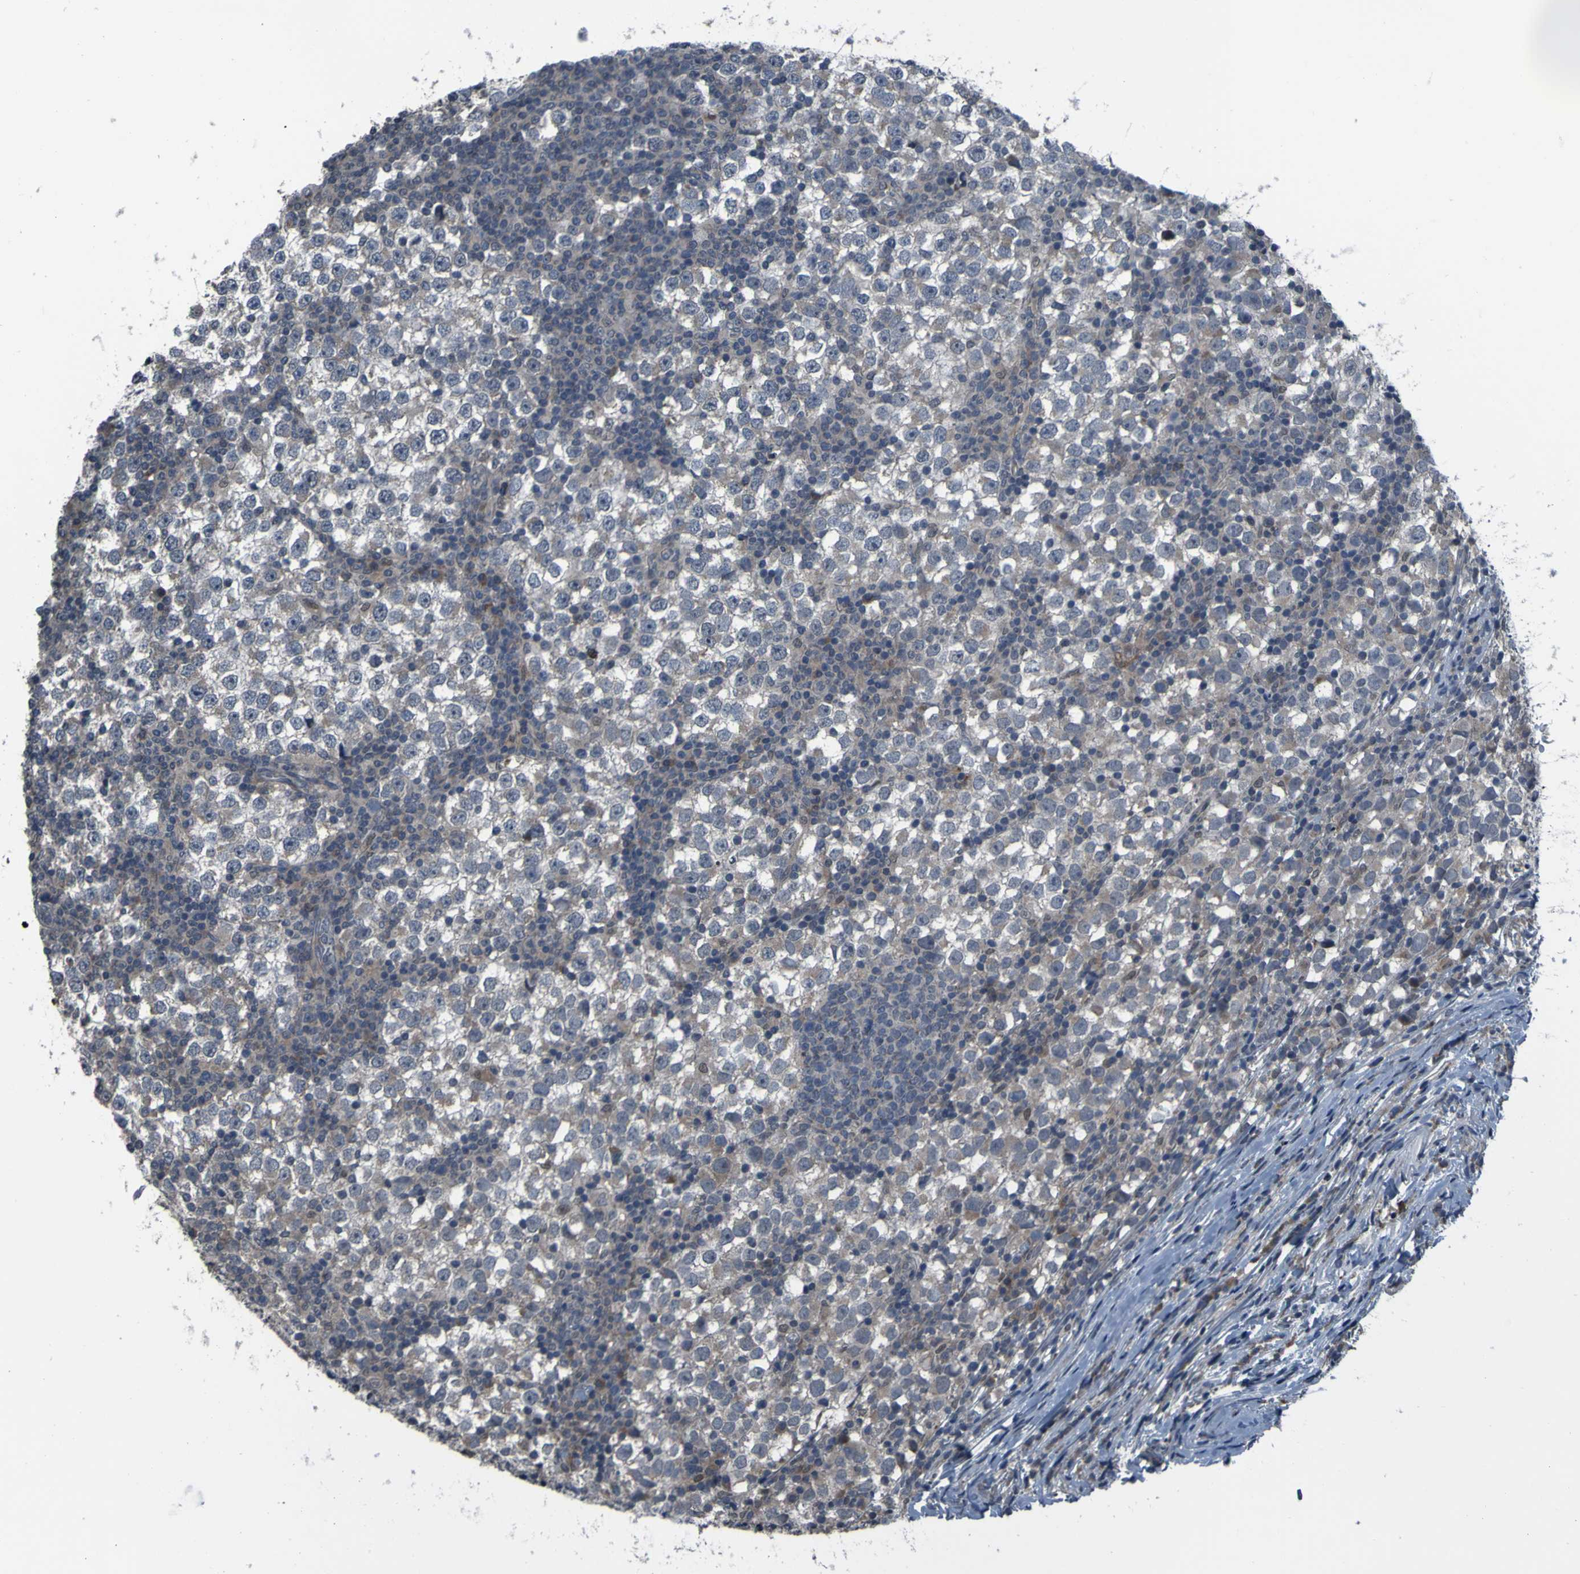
{"staining": {"intensity": "weak", "quantity": "25%-75%", "location": "cytoplasmic/membranous"}, "tissue": "testis cancer", "cell_type": "Tumor cells", "image_type": "cancer", "snomed": [{"axis": "morphology", "description": "Seminoma, NOS"}, {"axis": "topography", "description": "Testis"}], "caption": "Immunohistochemistry (IHC) (DAB) staining of human testis cancer (seminoma) reveals weak cytoplasmic/membranous protein expression in approximately 25%-75% of tumor cells. (IHC, brightfield microscopy, high magnification).", "gene": "OSTM1", "patient": {"sex": "male", "age": 65}}